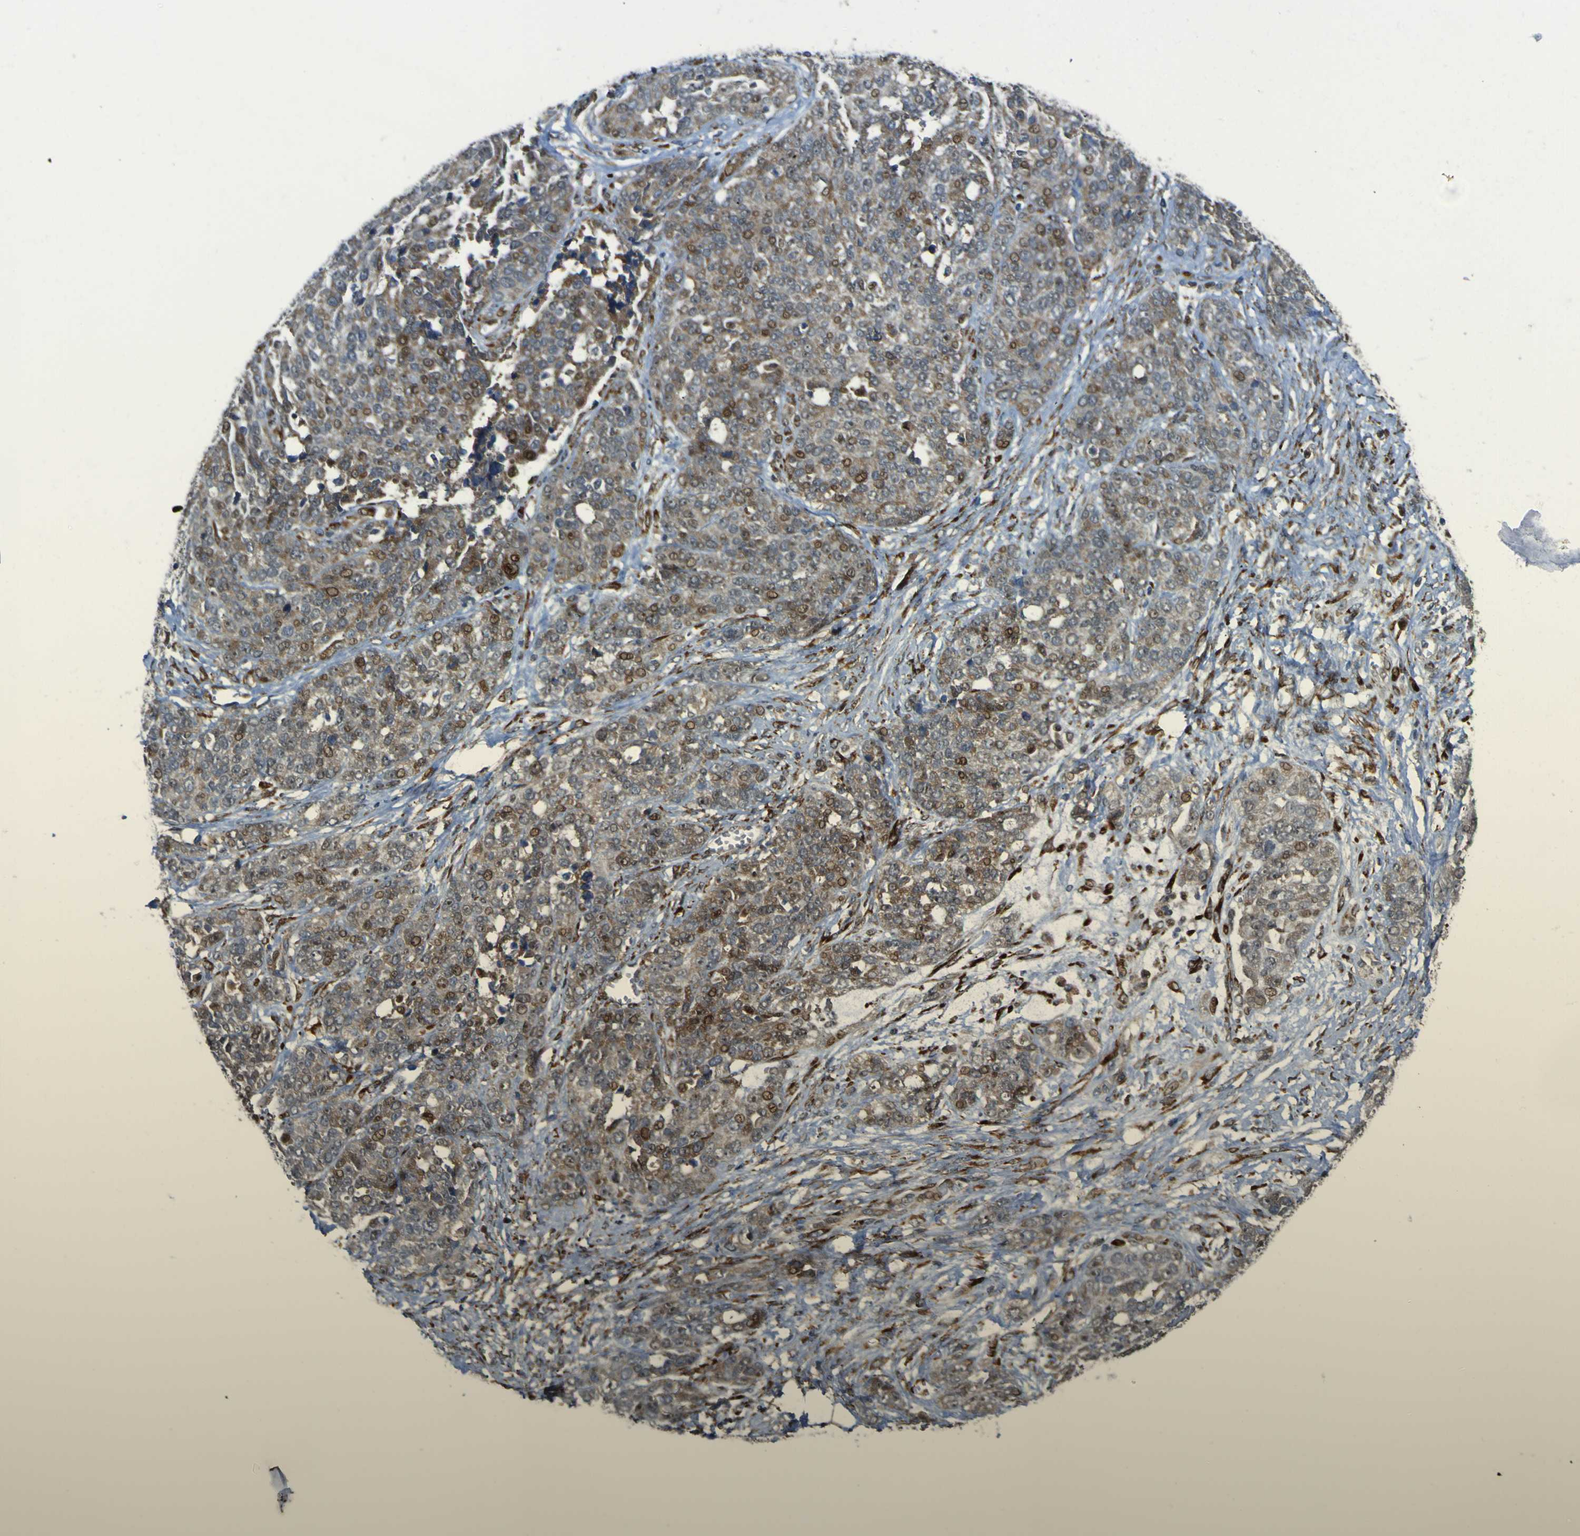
{"staining": {"intensity": "moderate", "quantity": "25%-75%", "location": "cytoplasmic/membranous,nuclear"}, "tissue": "ovarian cancer", "cell_type": "Tumor cells", "image_type": "cancer", "snomed": [{"axis": "morphology", "description": "Cystadenocarcinoma, serous, NOS"}, {"axis": "topography", "description": "Ovary"}], "caption": "Ovarian serous cystadenocarcinoma was stained to show a protein in brown. There is medium levels of moderate cytoplasmic/membranous and nuclear positivity in about 25%-75% of tumor cells. The protein is stained brown, and the nuclei are stained in blue (DAB (3,3'-diaminobenzidine) IHC with brightfield microscopy, high magnification).", "gene": "LBHD1", "patient": {"sex": "female", "age": 44}}